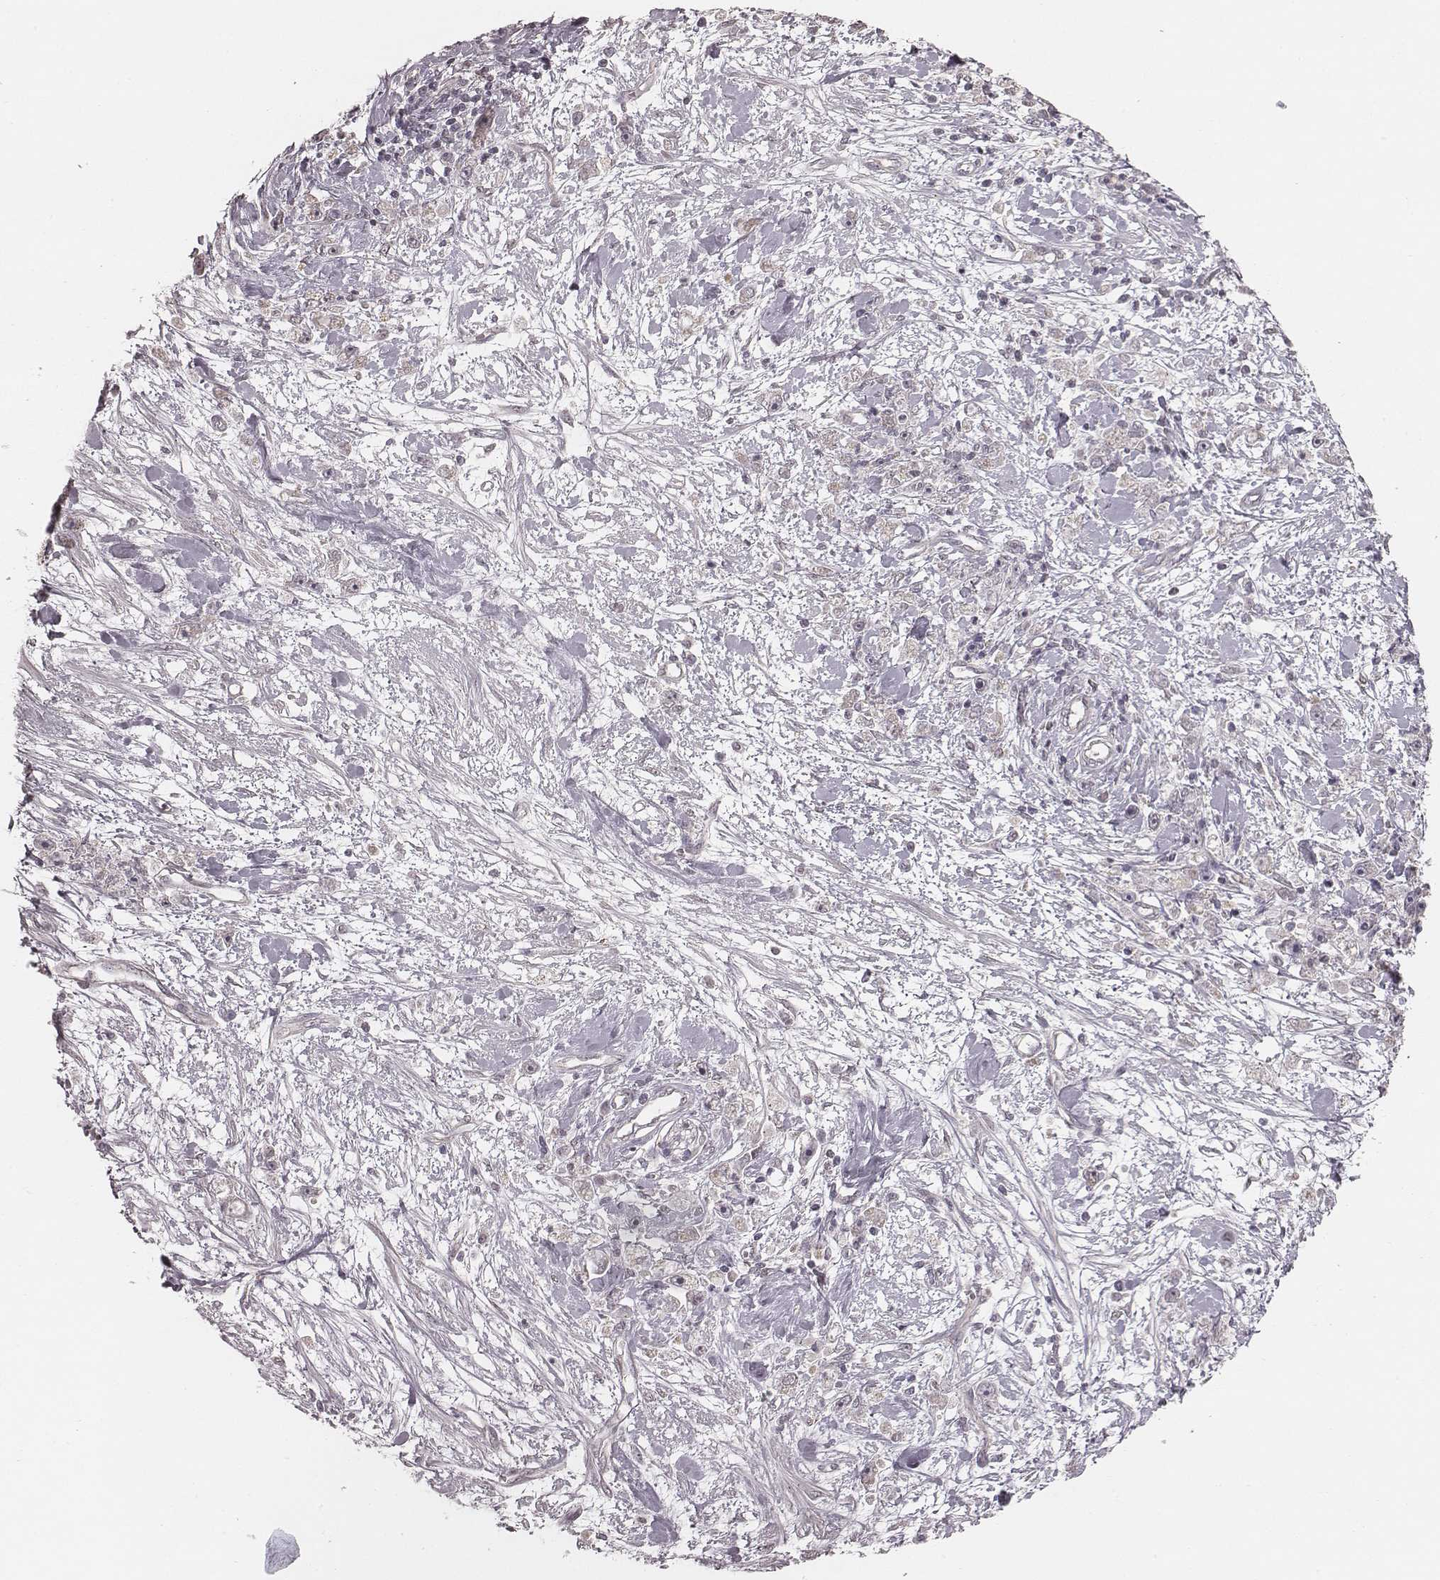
{"staining": {"intensity": "negative", "quantity": "none", "location": "none"}, "tissue": "stomach cancer", "cell_type": "Tumor cells", "image_type": "cancer", "snomed": [{"axis": "morphology", "description": "Adenocarcinoma, NOS"}, {"axis": "topography", "description": "Stomach"}], "caption": "Tumor cells show no significant expression in stomach cancer (adenocarcinoma). (DAB (3,3'-diaminobenzidine) immunohistochemistry visualized using brightfield microscopy, high magnification).", "gene": "SLC7A4", "patient": {"sex": "female", "age": 59}}